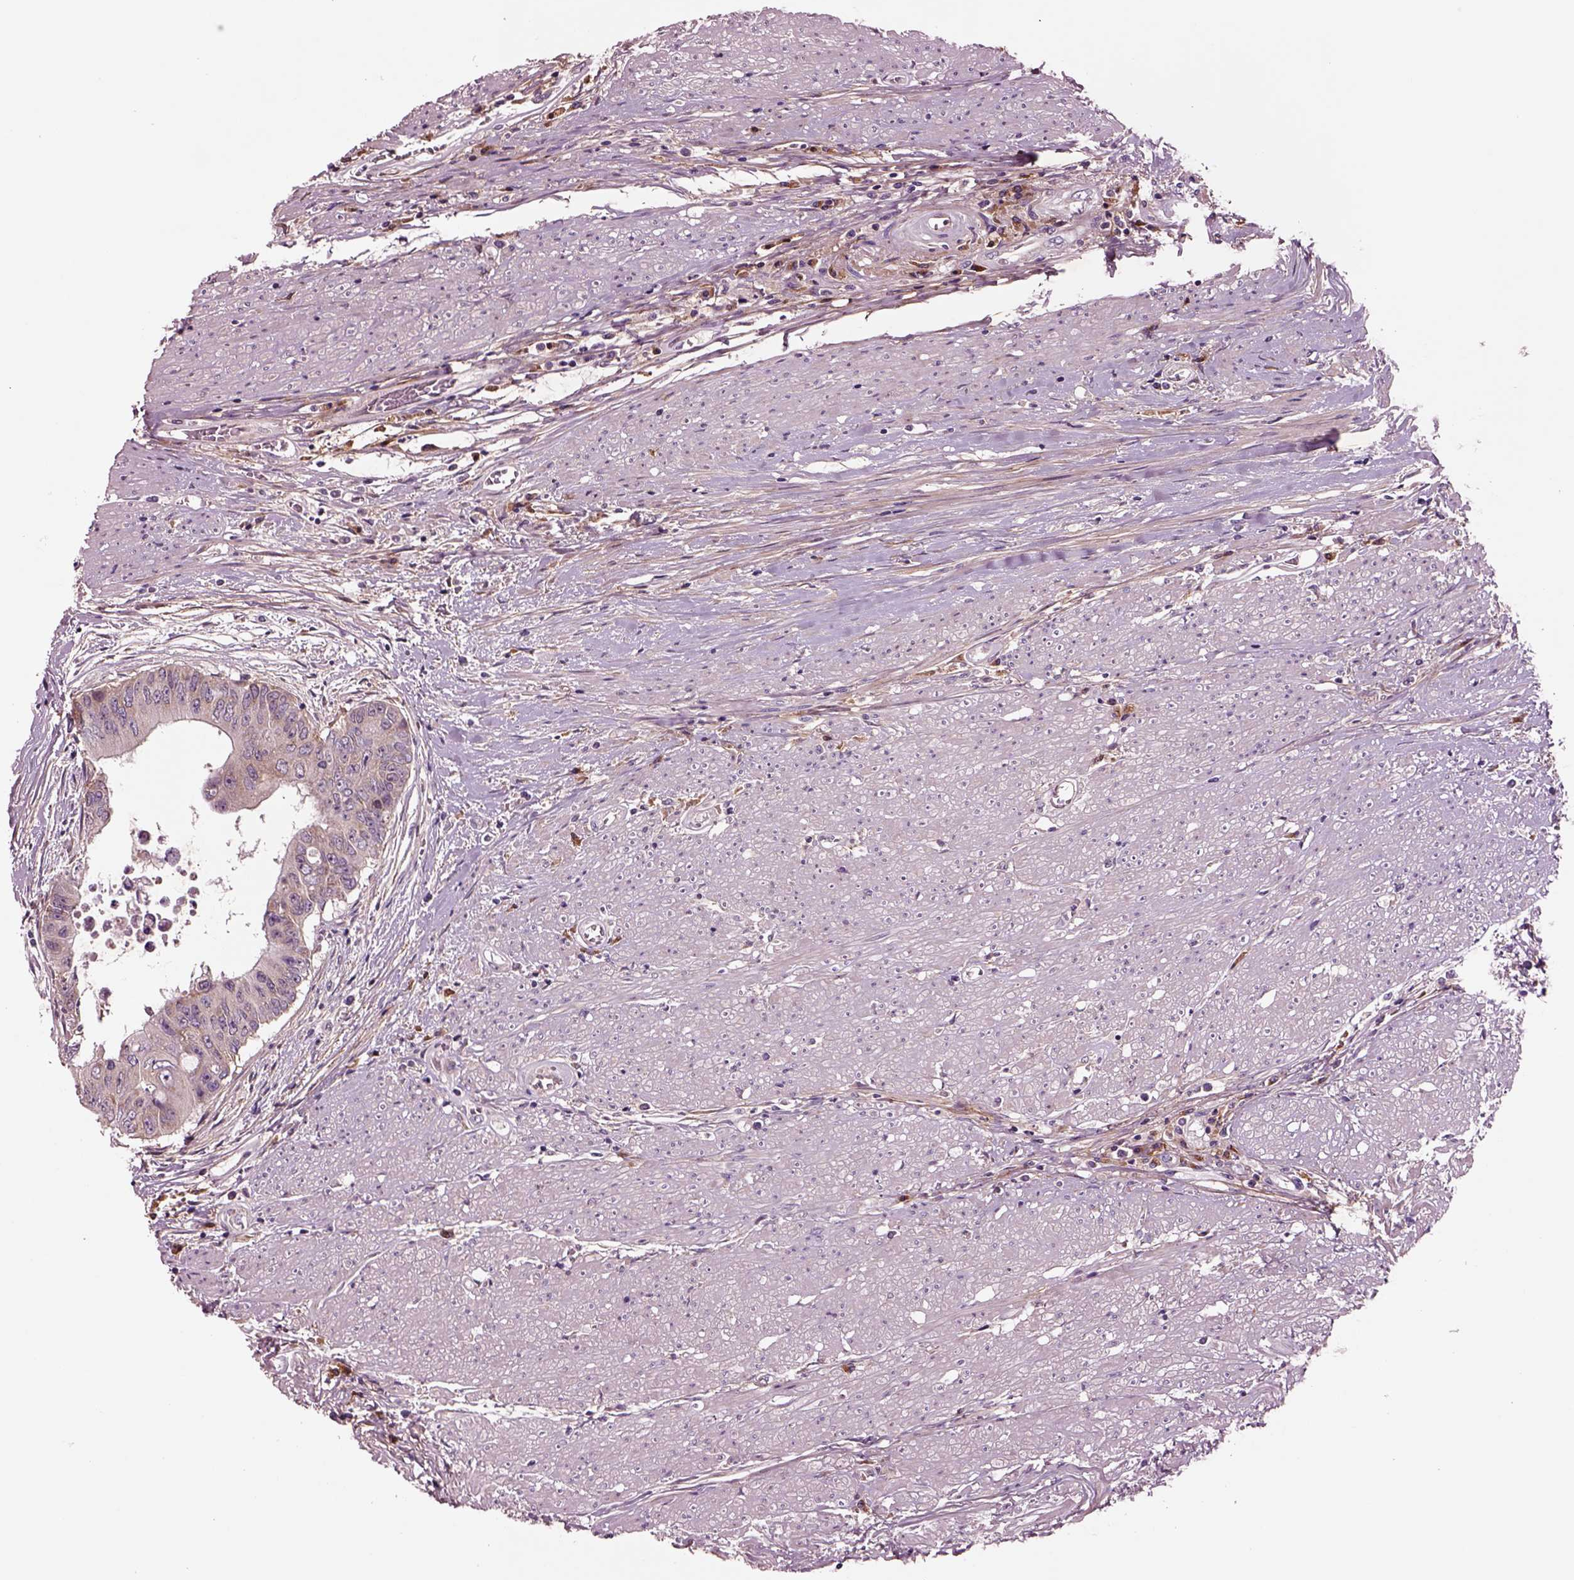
{"staining": {"intensity": "moderate", "quantity": ">75%", "location": "cytoplasmic/membranous"}, "tissue": "colorectal cancer", "cell_type": "Tumor cells", "image_type": "cancer", "snomed": [{"axis": "morphology", "description": "Adenocarcinoma, NOS"}, {"axis": "topography", "description": "Rectum"}], "caption": "DAB (3,3'-diaminobenzidine) immunohistochemical staining of colorectal adenocarcinoma displays moderate cytoplasmic/membranous protein positivity in about >75% of tumor cells.", "gene": "SEC23A", "patient": {"sex": "male", "age": 59}}